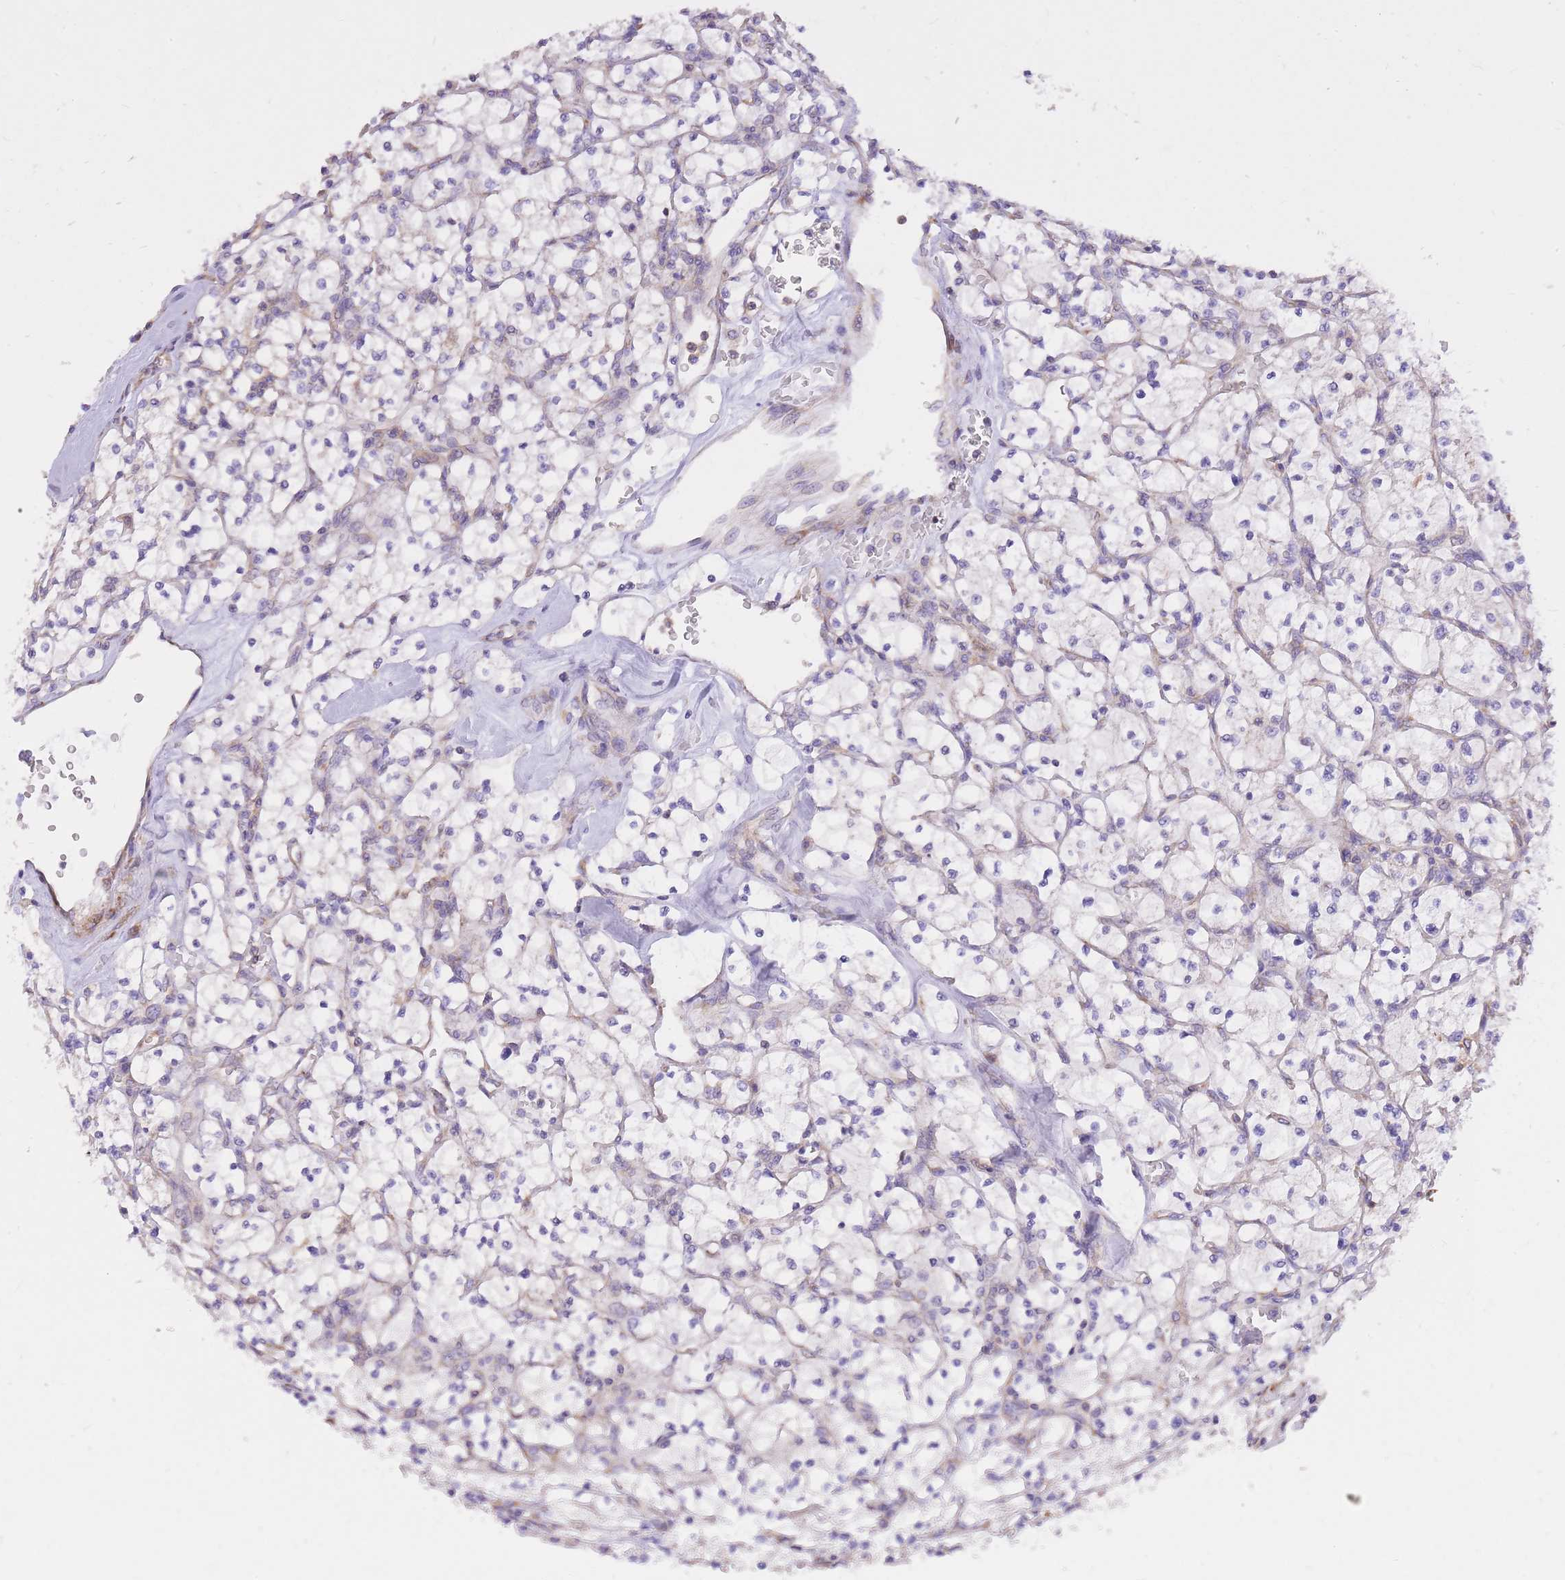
{"staining": {"intensity": "negative", "quantity": "none", "location": "none"}, "tissue": "renal cancer", "cell_type": "Tumor cells", "image_type": "cancer", "snomed": [{"axis": "morphology", "description": "Adenocarcinoma, NOS"}, {"axis": "topography", "description": "Kidney"}], "caption": "A photomicrograph of renal adenocarcinoma stained for a protein displays no brown staining in tumor cells.", "gene": "GBP7", "patient": {"sex": "female", "age": 64}}